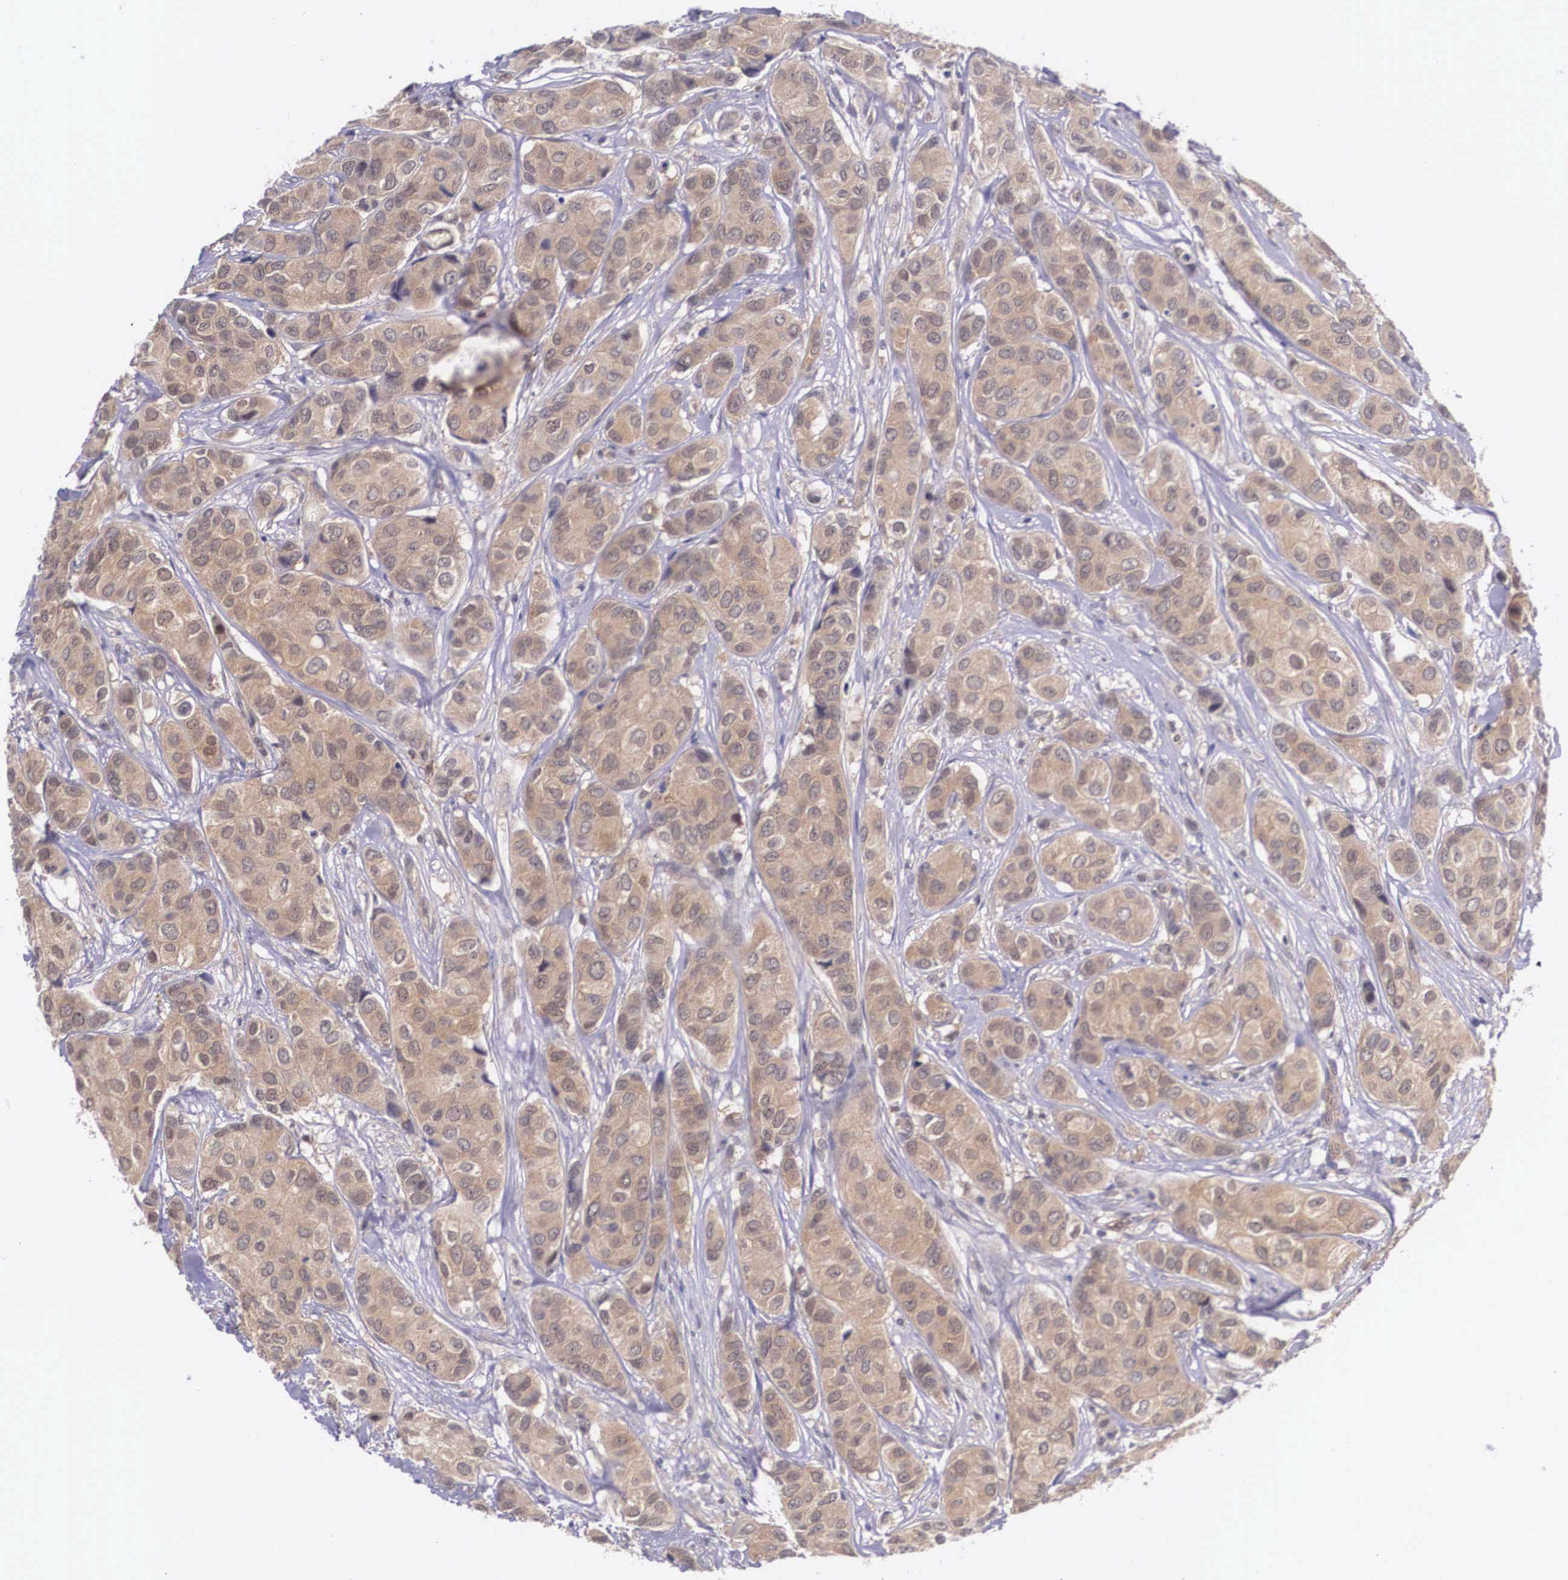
{"staining": {"intensity": "moderate", "quantity": ">75%", "location": "cytoplasmic/membranous"}, "tissue": "breast cancer", "cell_type": "Tumor cells", "image_type": "cancer", "snomed": [{"axis": "morphology", "description": "Duct carcinoma"}, {"axis": "topography", "description": "Breast"}], "caption": "About >75% of tumor cells in human breast cancer demonstrate moderate cytoplasmic/membranous protein positivity as visualized by brown immunohistochemical staining.", "gene": "IGBP1", "patient": {"sex": "female", "age": 68}}